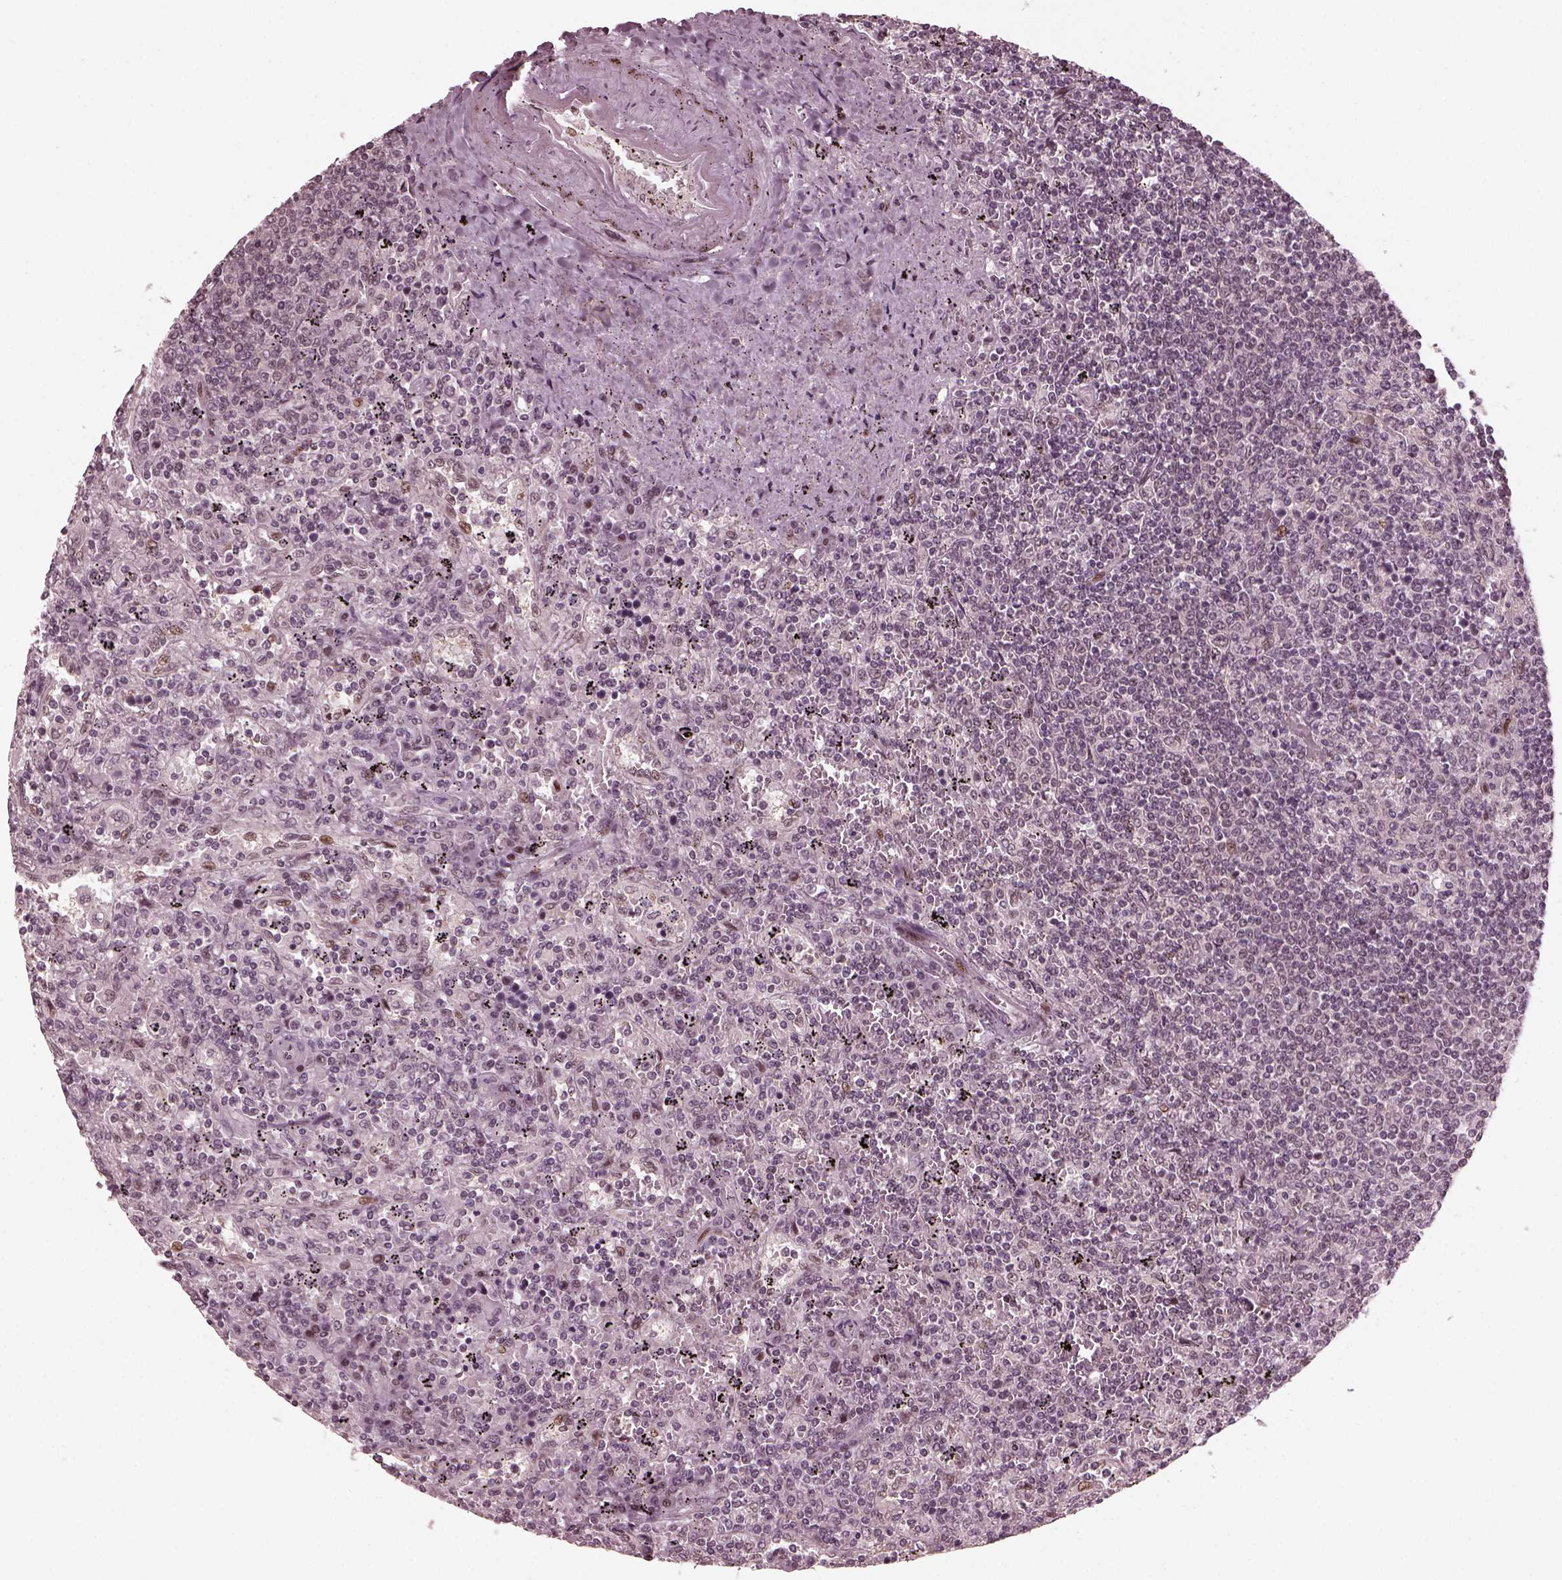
{"staining": {"intensity": "moderate", "quantity": "<25%", "location": "nuclear"}, "tissue": "lymphoma", "cell_type": "Tumor cells", "image_type": "cancer", "snomed": [{"axis": "morphology", "description": "Malignant lymphoma, non-Hodgkin's type, Low grade"}, {"axis": "topography", "description": "Spleen"}], "caption": "Brown immunohistochemical staining in malignant lymphoma, non-Hodgkin's type (low-grade) shows moderate nuclear positivity in approximately <25% of tumor cells.", "gene": "TRIB3", "patient": {"sex": "male", "age": 62}}